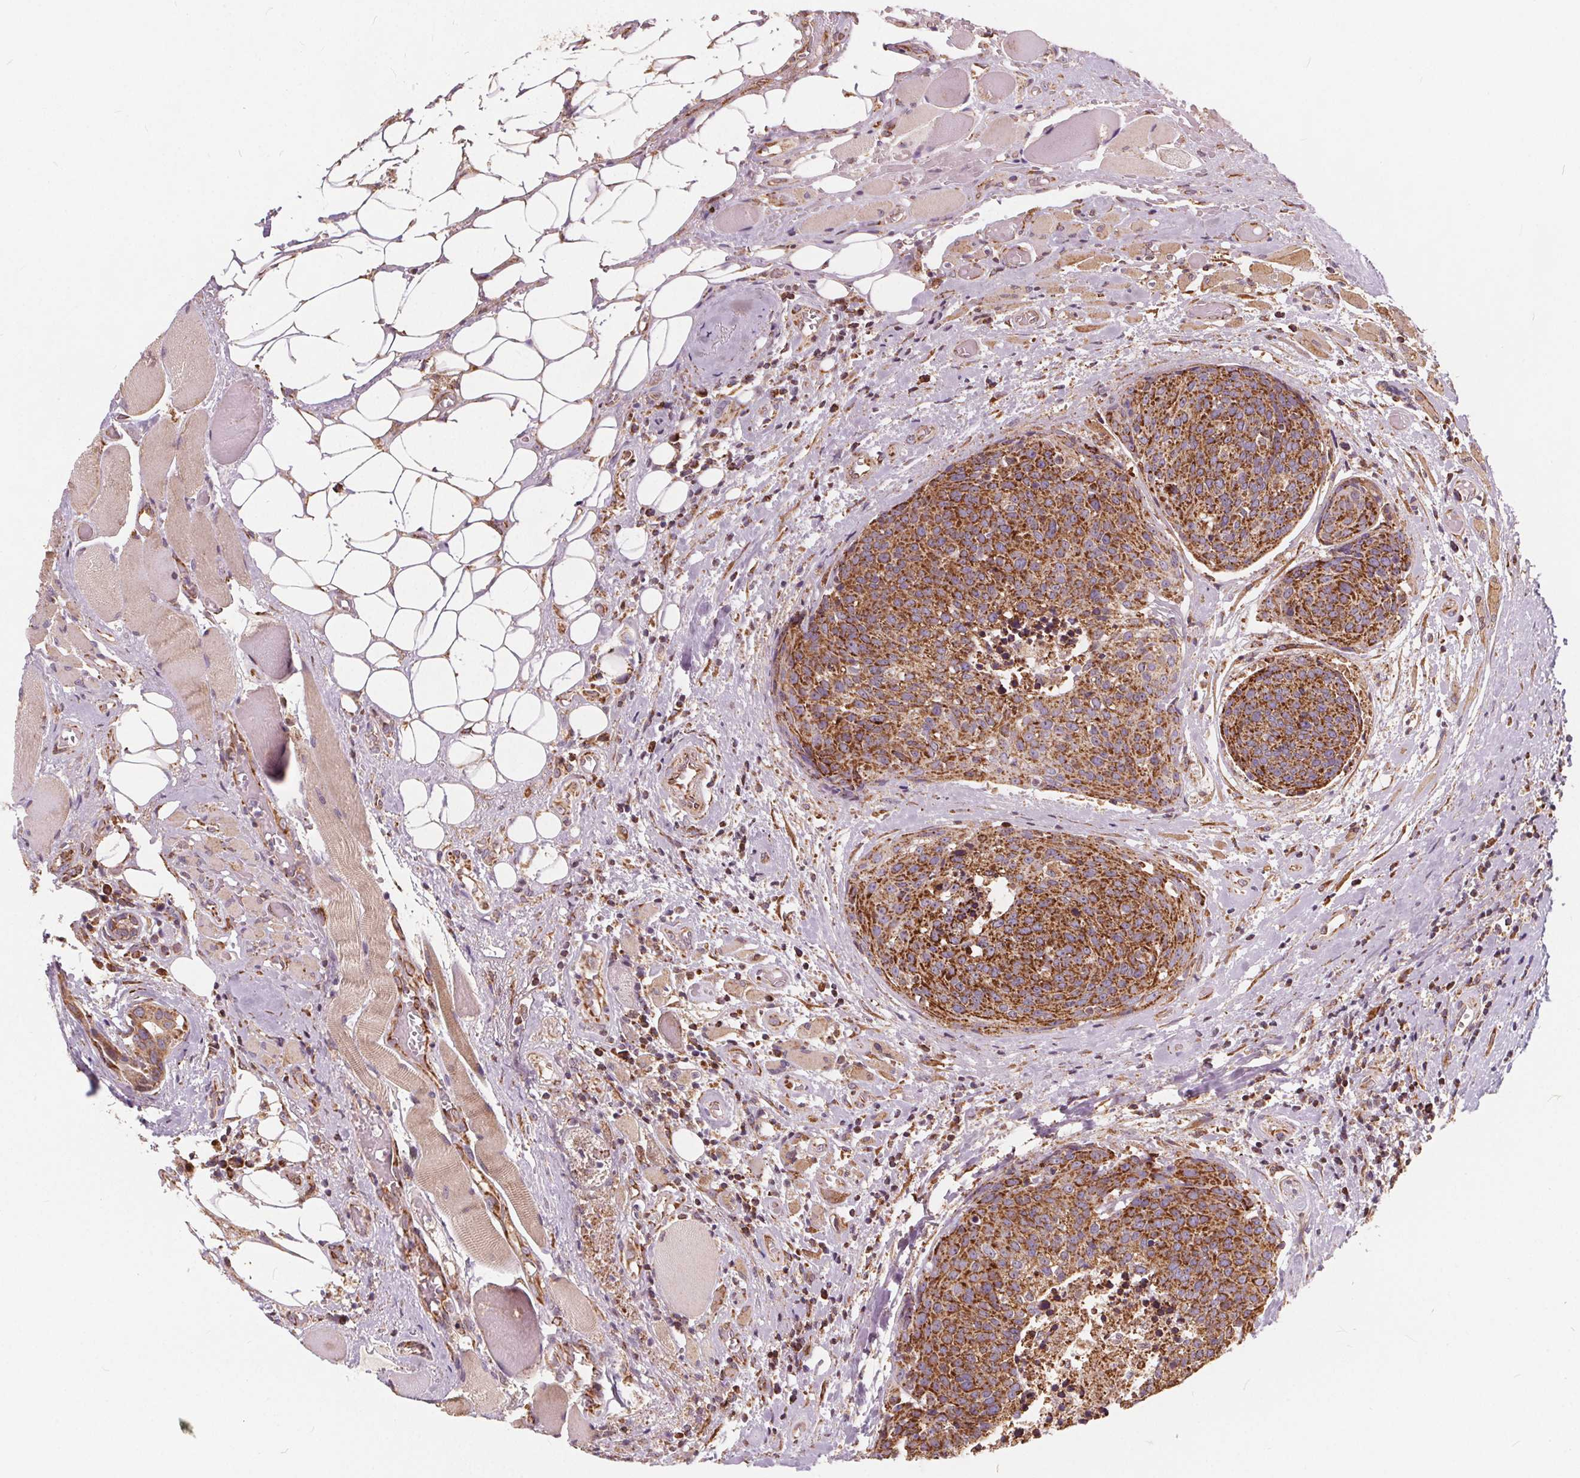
{"staining": {"intensity": "strong", "quantity": ">75%", "location": "cytoplasmic/membranous"}, "tissue": "head and neck cancer", "cell_type": "Tumor cells", "image_type": "cancer", "snomed": [{"axis": "morphology", "description": "Squamous cell carcinoma, NOS"}, {"axis": "topography", "description": "Oral tissue"}, {"axis": "topography", "description": "Head-Neck"}], "caption": "DAB (3,3'-diaminobenzidine) immunohistochemical staining of human head and neck squamous cell carcinoma demonstrates strong cytoplasmic/membranous protein staining in approximately >75% of tumor cells.", "gene": "PLSCR3", "patient": {"sex": "male", "age": 64}}